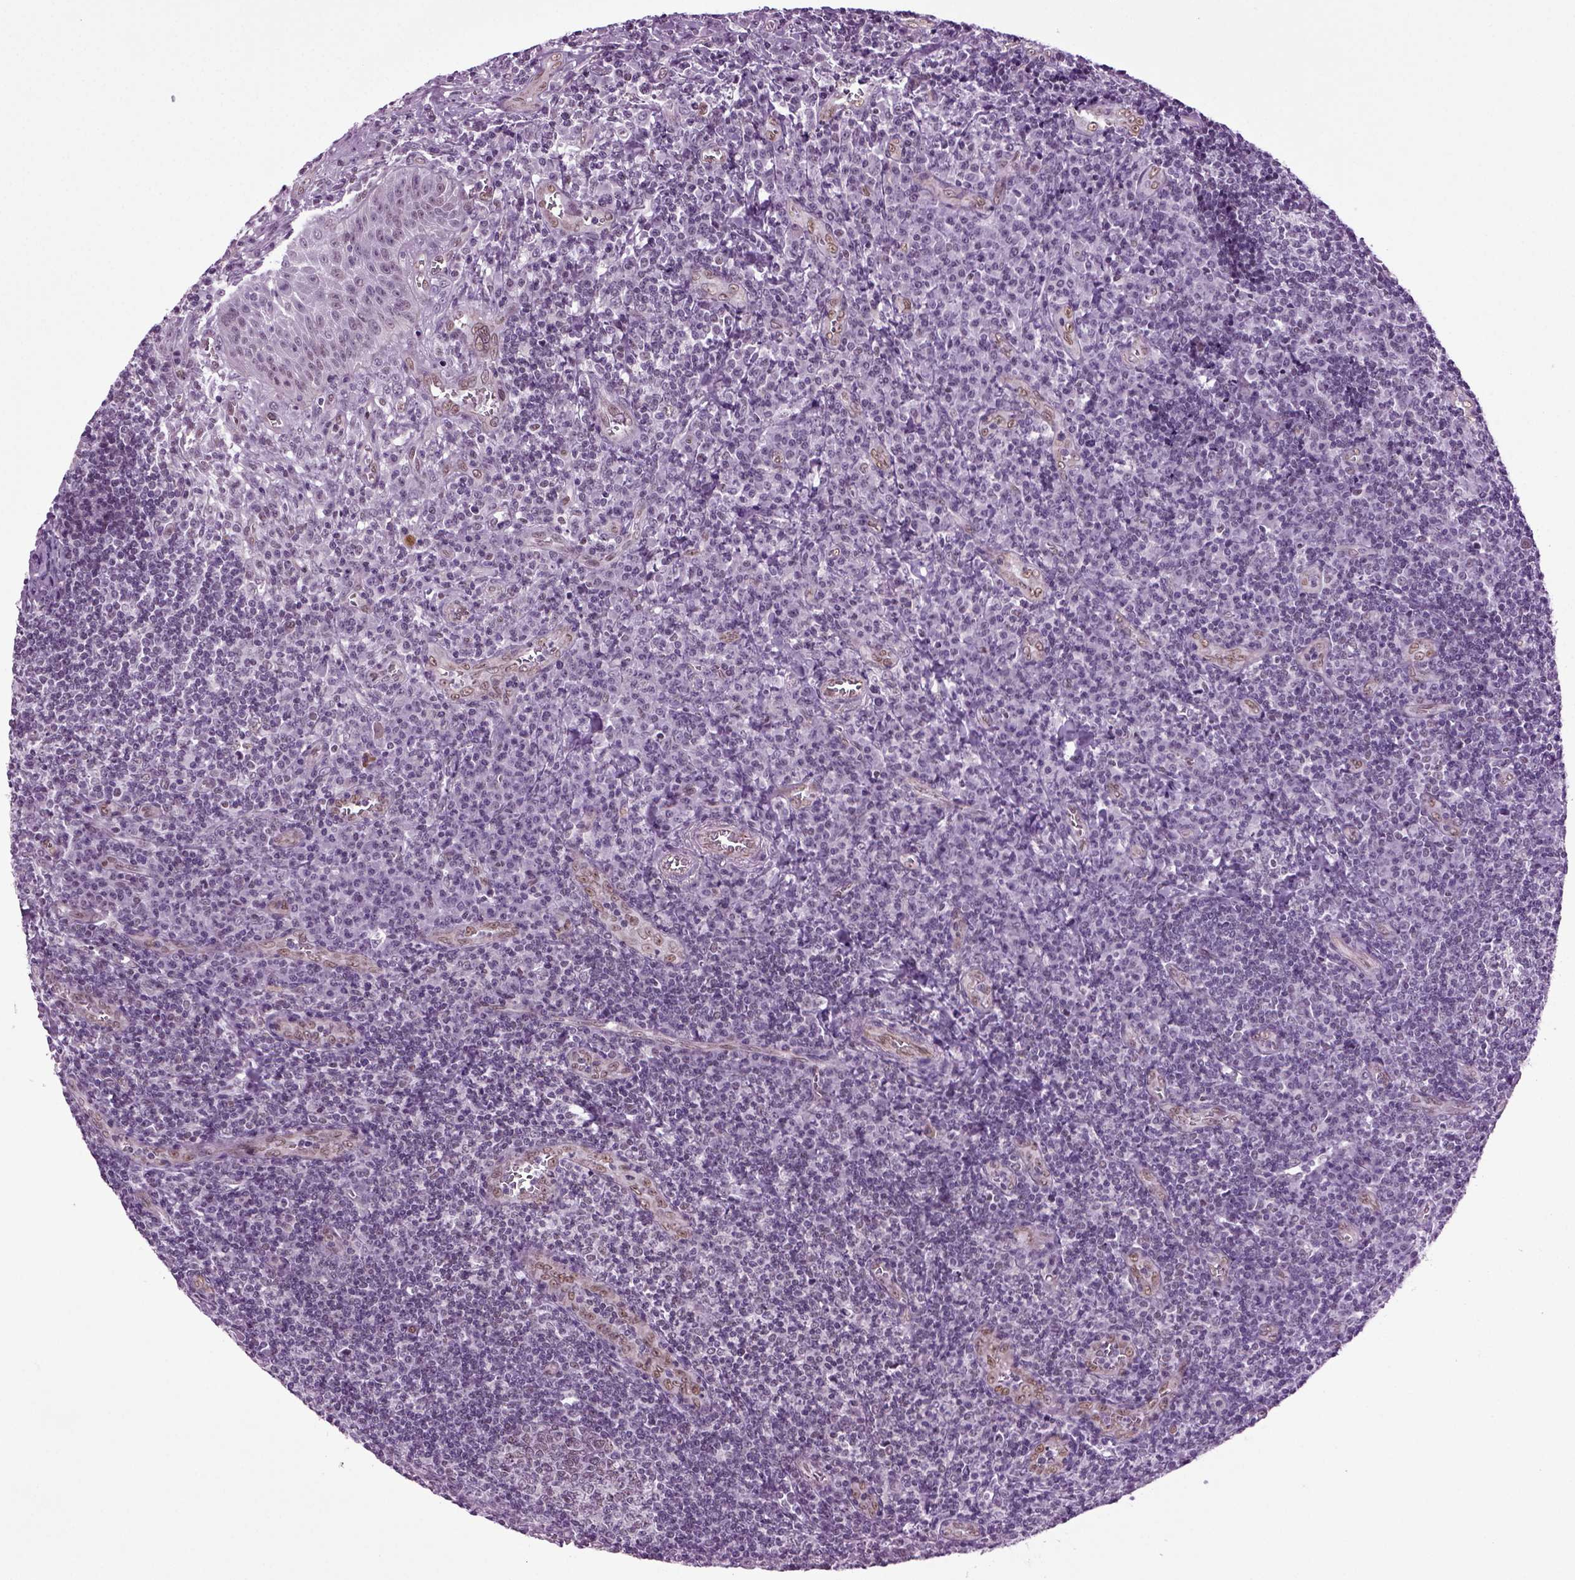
{"staining": {"intensity": "negative", "quantity": "none", "location": "none"}, "tissue": "tonsil", "cell_type": "Germinal center cells", "image_type": "normal", "snomed": [{"axis": "morphology", "description": "Normal tissue, NOS"}, {"axis": "topography", "description": "Tonsil"}], "caption": "Immunohistochemistry (IHC) micrograph of benign tonsil: tonsil stained with DAB (3,3'-diaminobenzidine) exhibits no significant protein expression in germinal center cells.", "gene": "RFX3", "patient": {"sex": "male", "age": 33}}